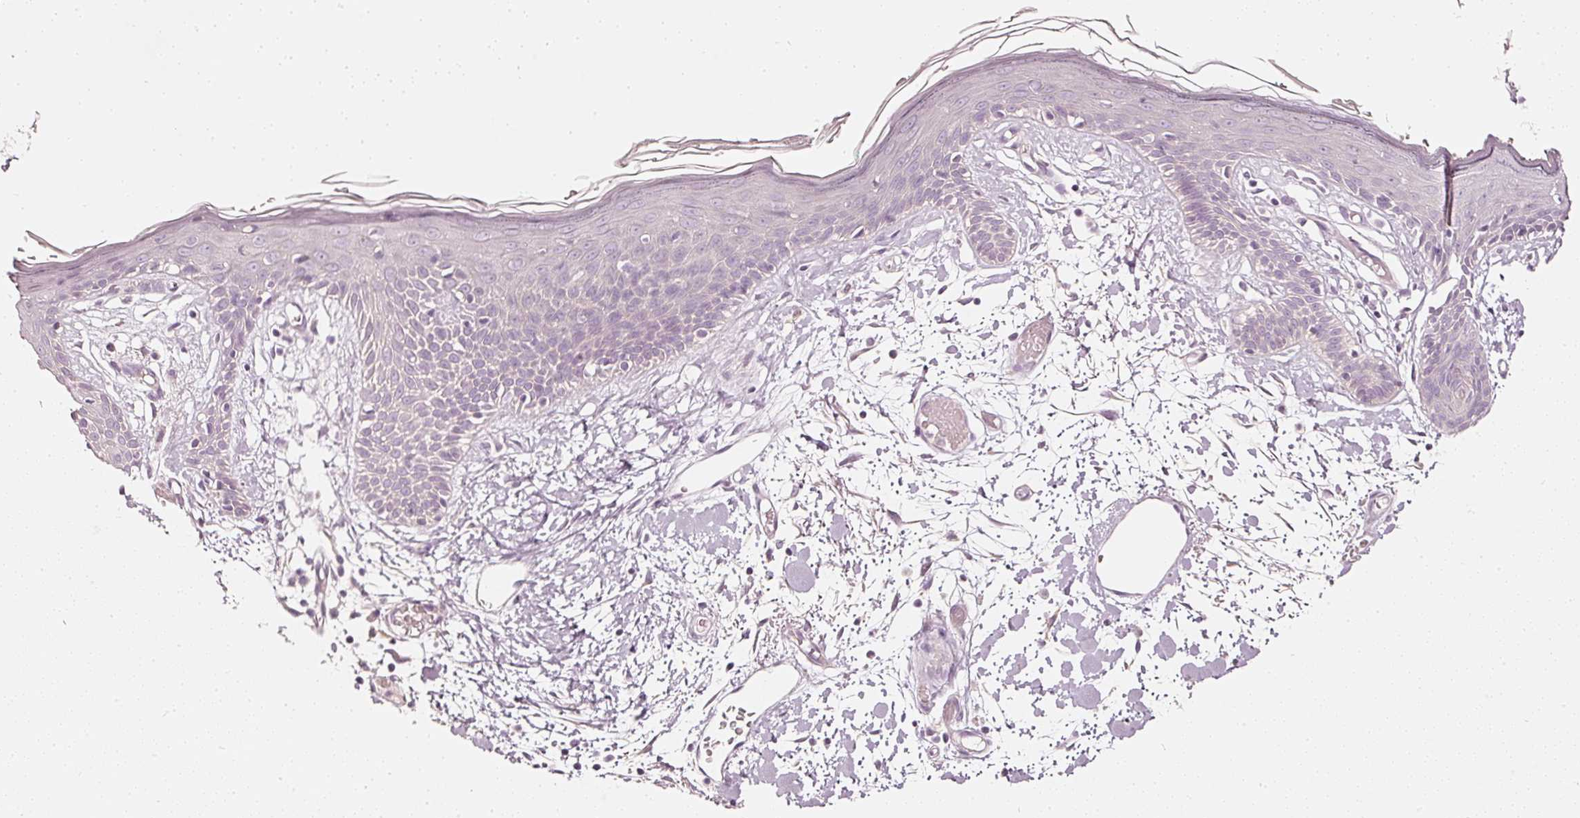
{"staining": {"intensity": "negative", "quantity": "none", "location": "none"}, "tissue": "skin", "cell_type": "Fibroblasts", "image_type": "normal", "snomed": [{"axis": "morphology", "description": "Normal tissue, NOS"}, {"axis": "topography", "description": "Skin"}], "caption": "DAB (3,3'-diaminobenzidine) immunohistochemical staining of unremarkable human skin displays no significant positivity in fibroblasts.", "gene": "CNP", "patient": {"sex": "male", "age": 79}}